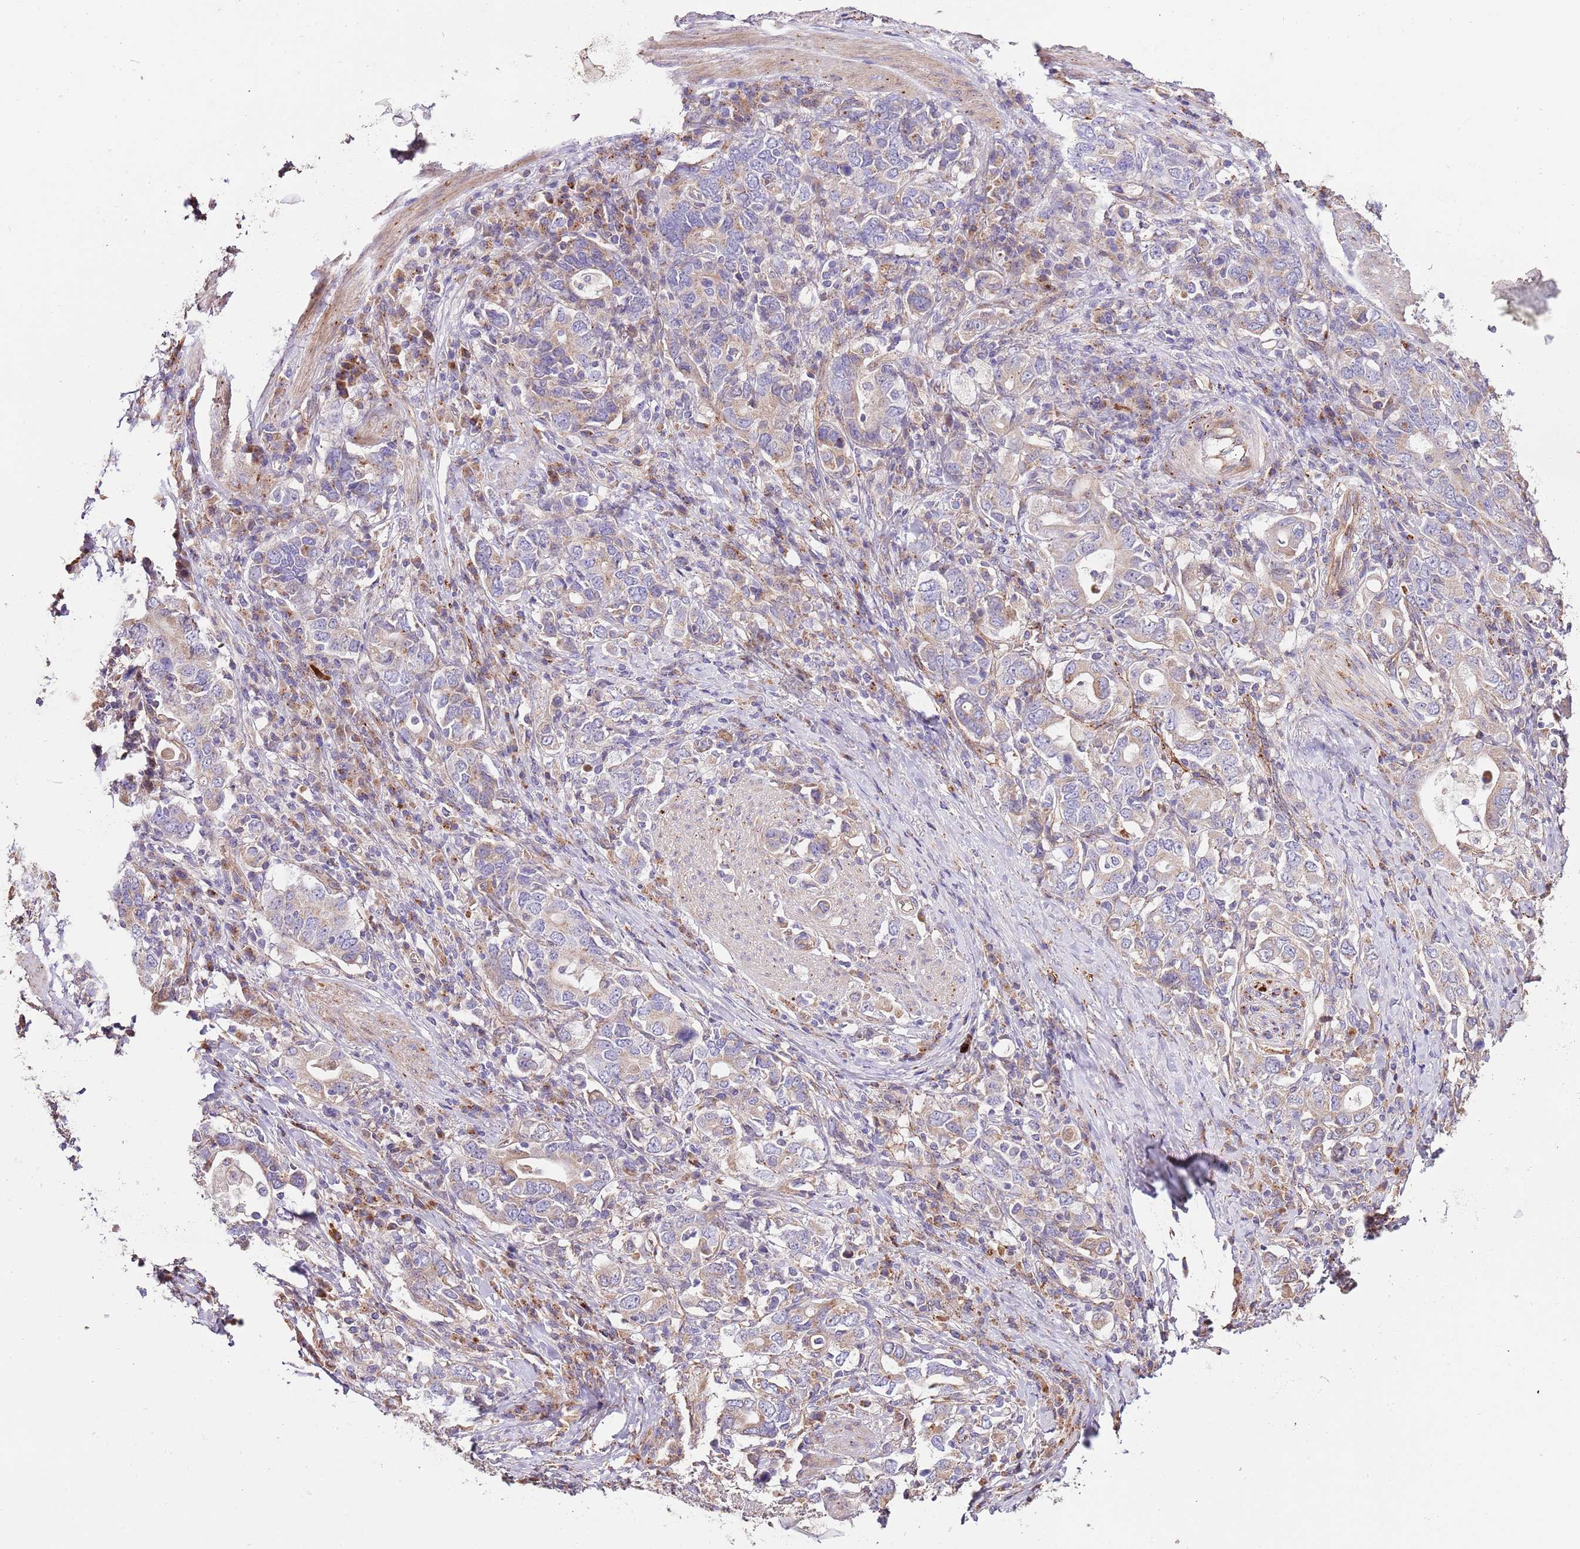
{"staining": {"intensity": "weak", "quantity": "<25%", "location": "cytoplasmic/membranous"}, "tissue": "stomach cancer", "cell_type": "Tumor cells", "image_type": "cancer", "snomed": [{"axis": "morphology", "description": "Adenocarcinoma, NOS"}, {"axis": "topography", "description": "Stomach, upper"}, {"axis": "topography", "description": "Stomach"}], "caption": "Immunohistochemistry (IHC) histopathology image of human stomach cancer stained for a protein (brown), which displays no staining in tumor cells. Nuclei are stained in blue.", "gene": "DOCK6", "patient": {"sex": "male", "age": 62}}